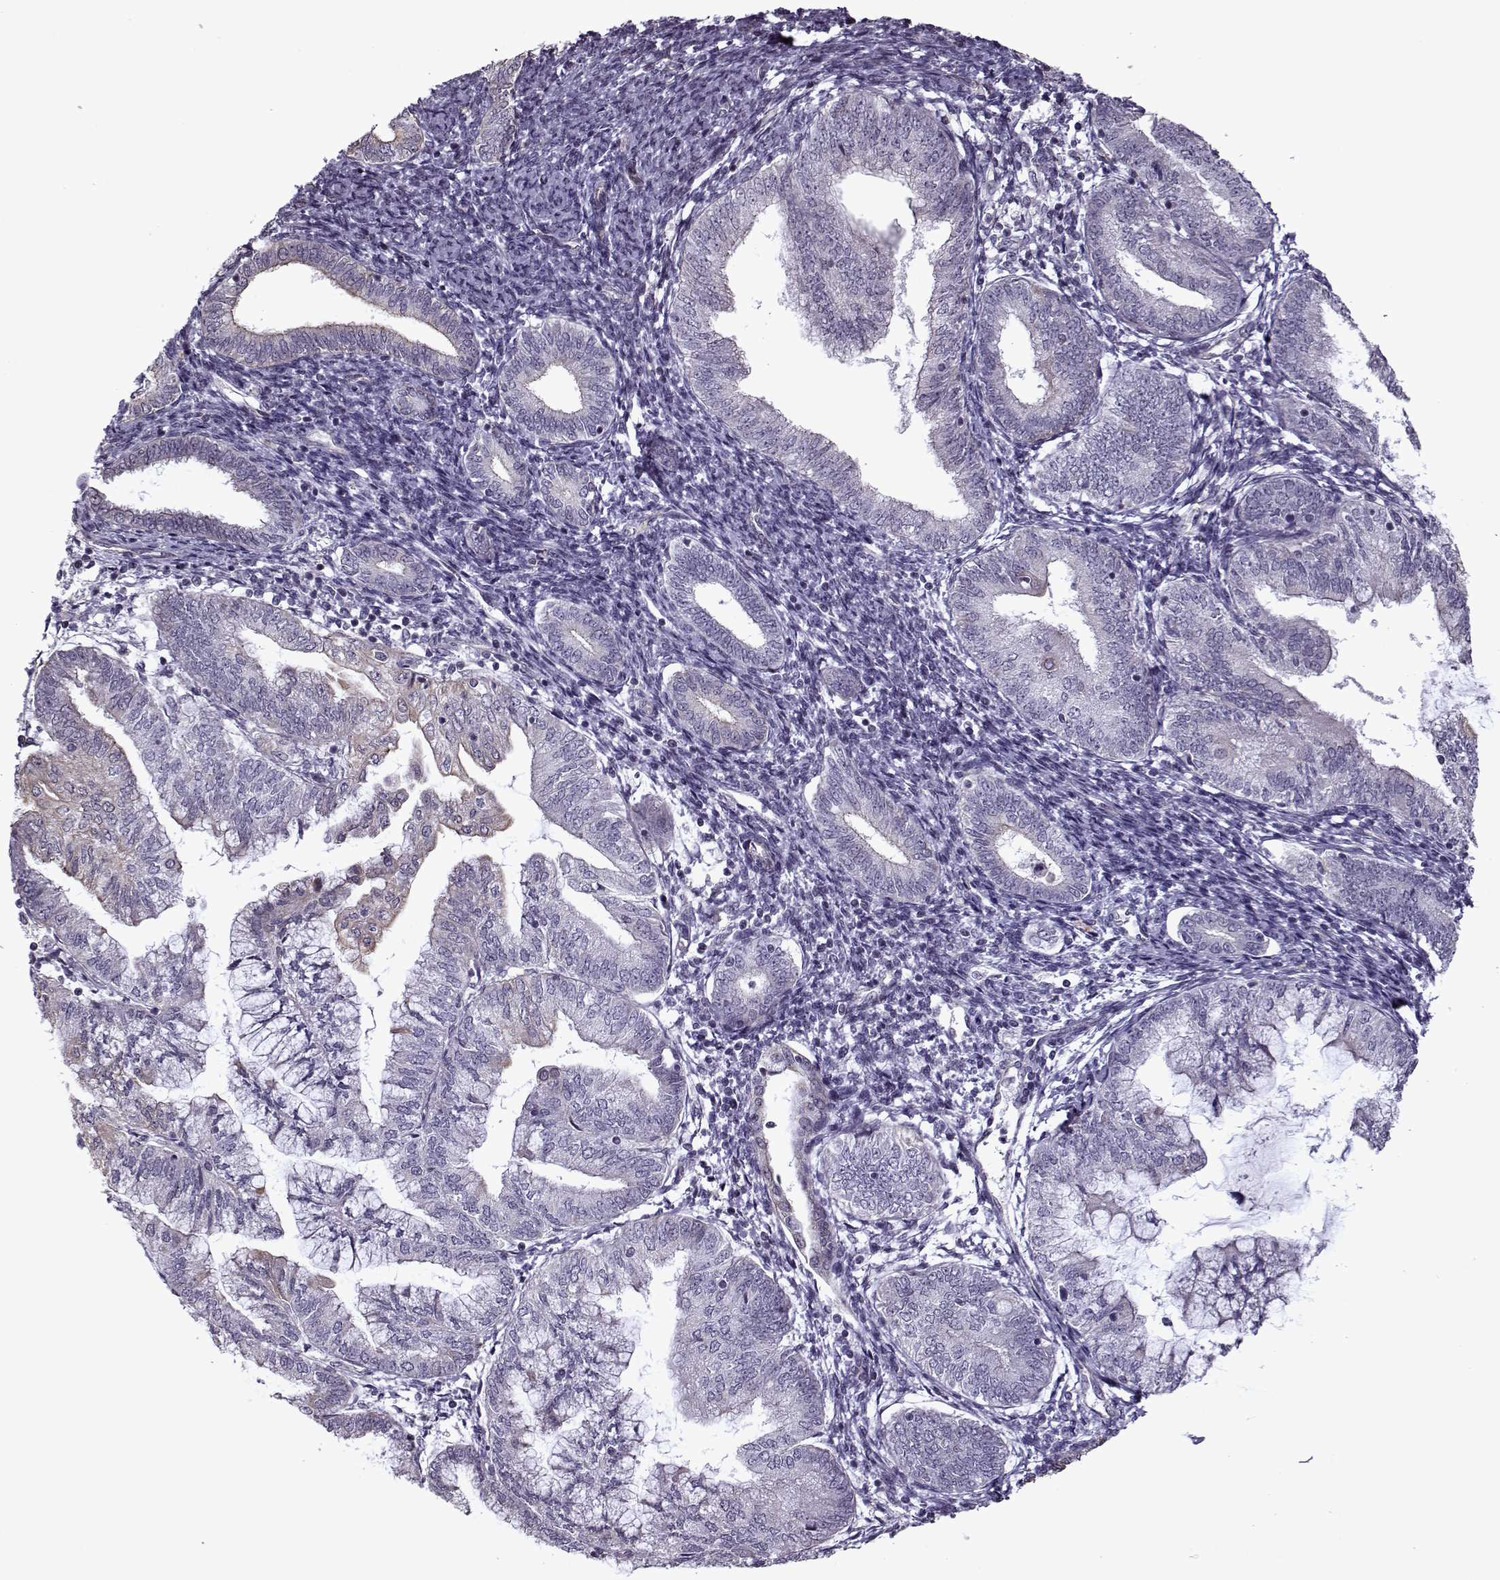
{"staining": {"intensity": "negative", "quantity": "none", "location": "none"}, "tissue": "endometrial cancer", "cell_type": "Tumor cells", "image_type": "cancer", "snomed": [{"axis": "morphology", "description": "Adenocarcinoma, NOS"}, {"axis": "topography", "description": "Endometrium"}], "caption": "Endometrial cancer (adenocarcinoma) was stained to show a protein in brown. There is no significant expression in tumor cells.", "gene": "KRT9", "patient": {"sex": "female", "age": 55}}